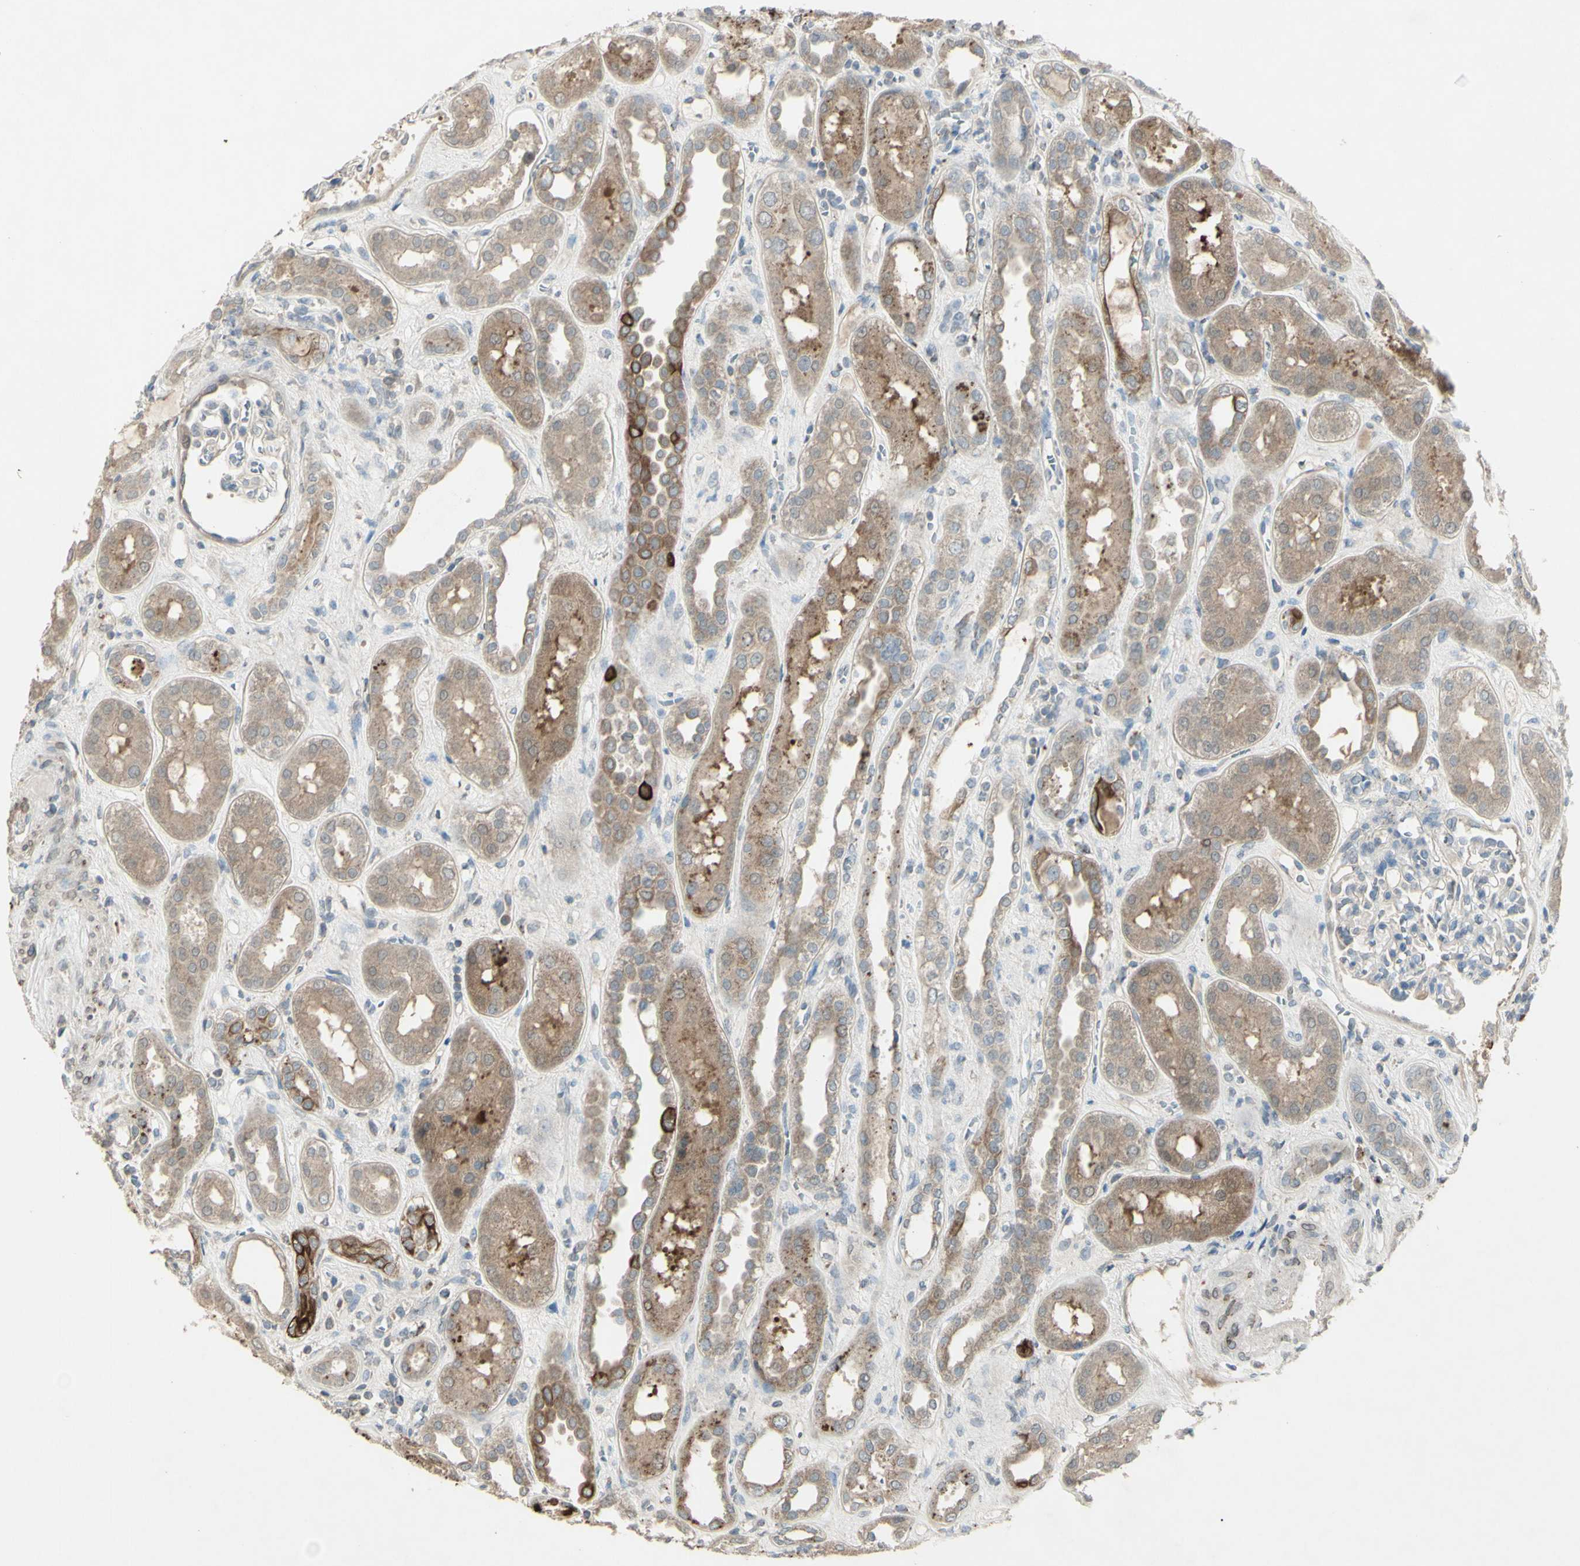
{"staining": {"intensity": "negative", "quantity": "none", "location": "none"}, "tissue": "kidney", "cell_type": "Cells in glomeruli", "image_type": "normal", "snomed": [{"axis": "morphology", "description": "Normal tissue, NOS"}, {"axis": "topography", "description": "Kidney"}], "caption": "Cells in glomeruli show no significant protein expression in unremarkable kidney. (Stains: DAB immunohistochemistry (IHC) with hematoxylin counter stain, Microscopy: brightfield microscopy at high magnification).", "gene": "TIMM21", "patient": {"sex": "male", "age": 59}}